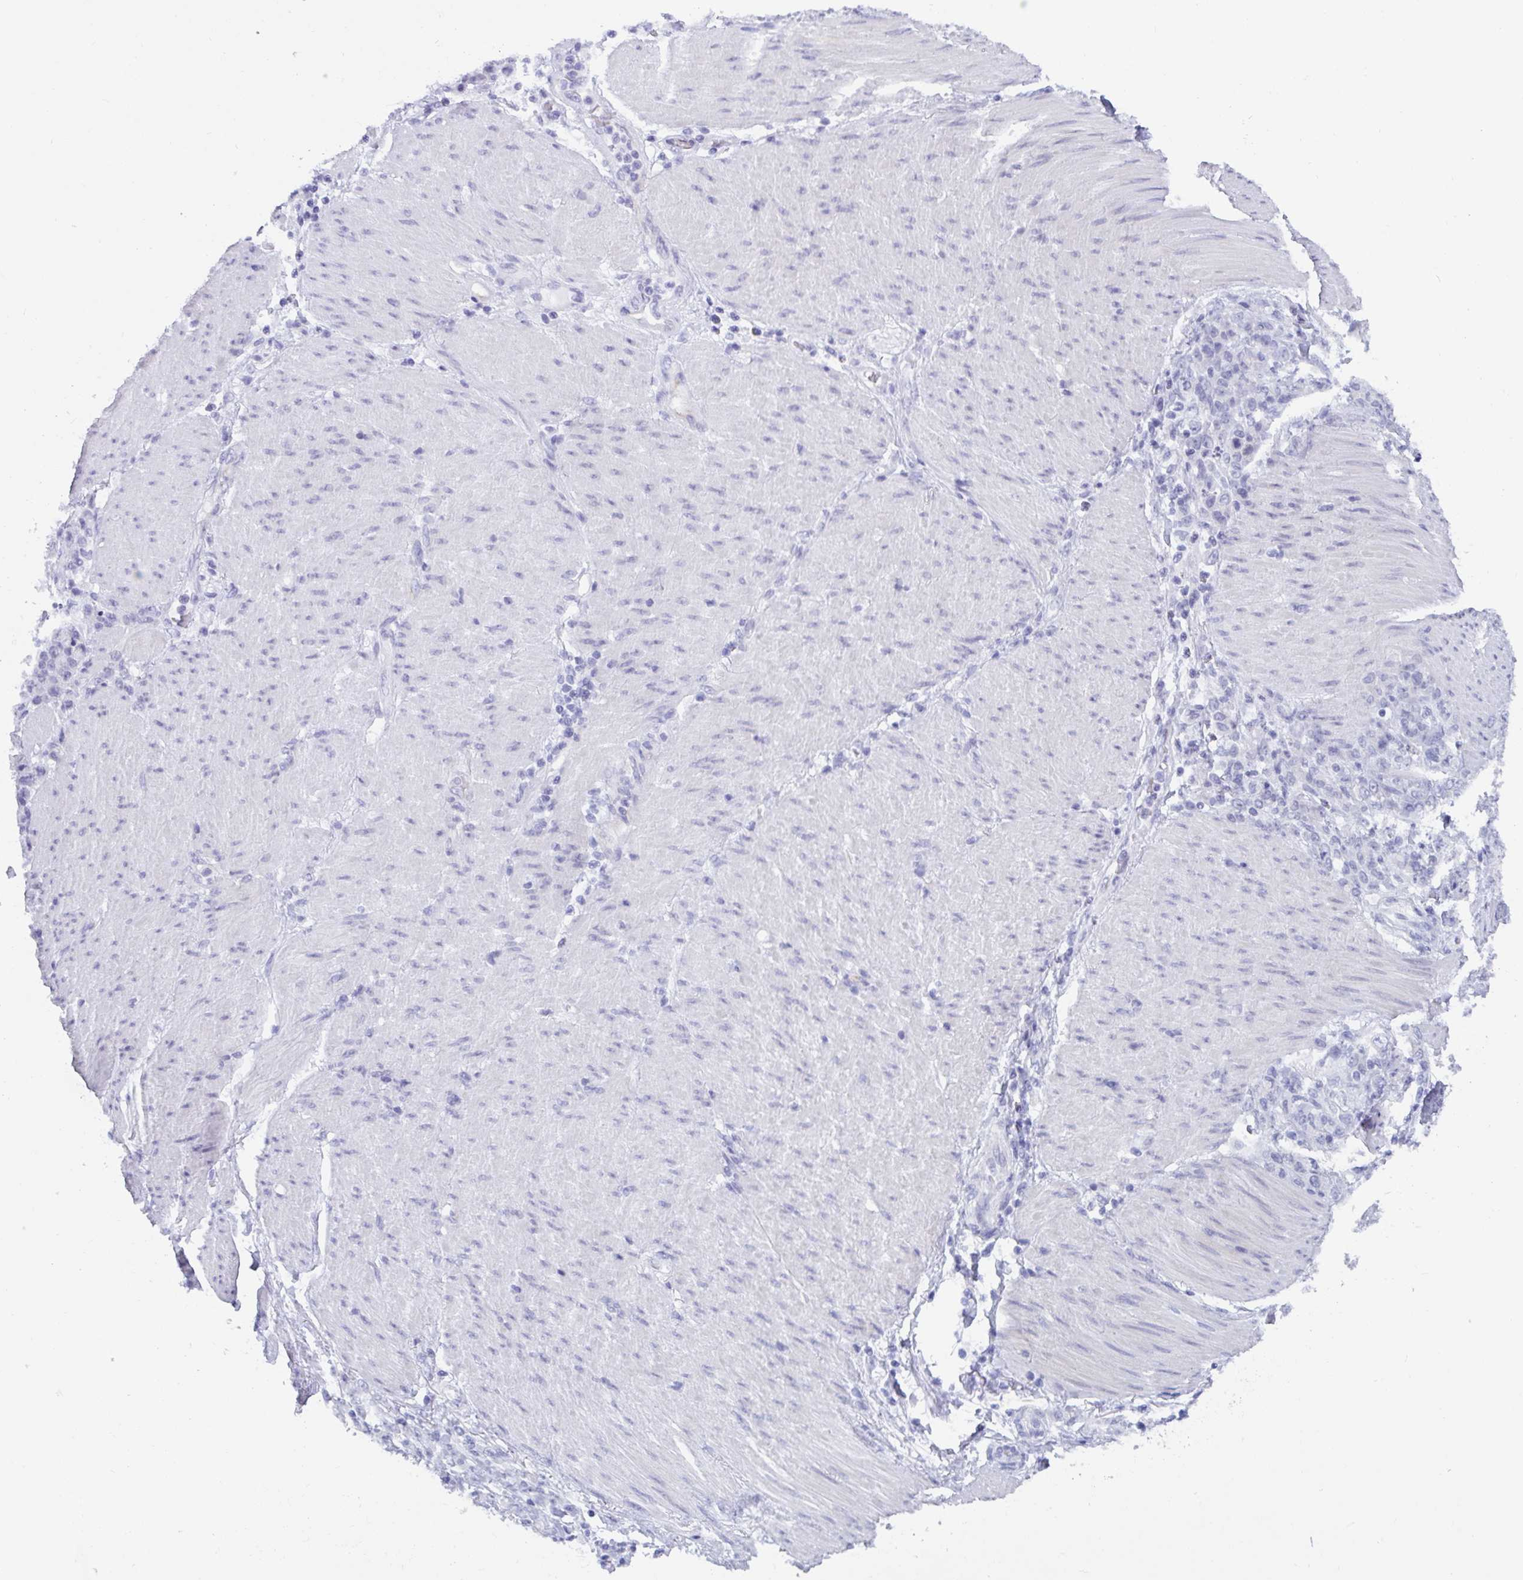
{"staining": {"intensity": "negative", "quantity": "none", "location": "none"}, "tissue": "stomach cancer", "cell_type": "Tumor cells", "image_type": "cancer", "snomed": [{"axis": "morphology", "description": "Adenocarcinoma, NOS"}, {"axis": "topography", "description": "Stomach"}], "caption": "The photomicrograph demonstrates no staining of tumor cells in stomach cancer.", "gene": "BMAL2", "patient": {"sex": "female", "age": 79}}